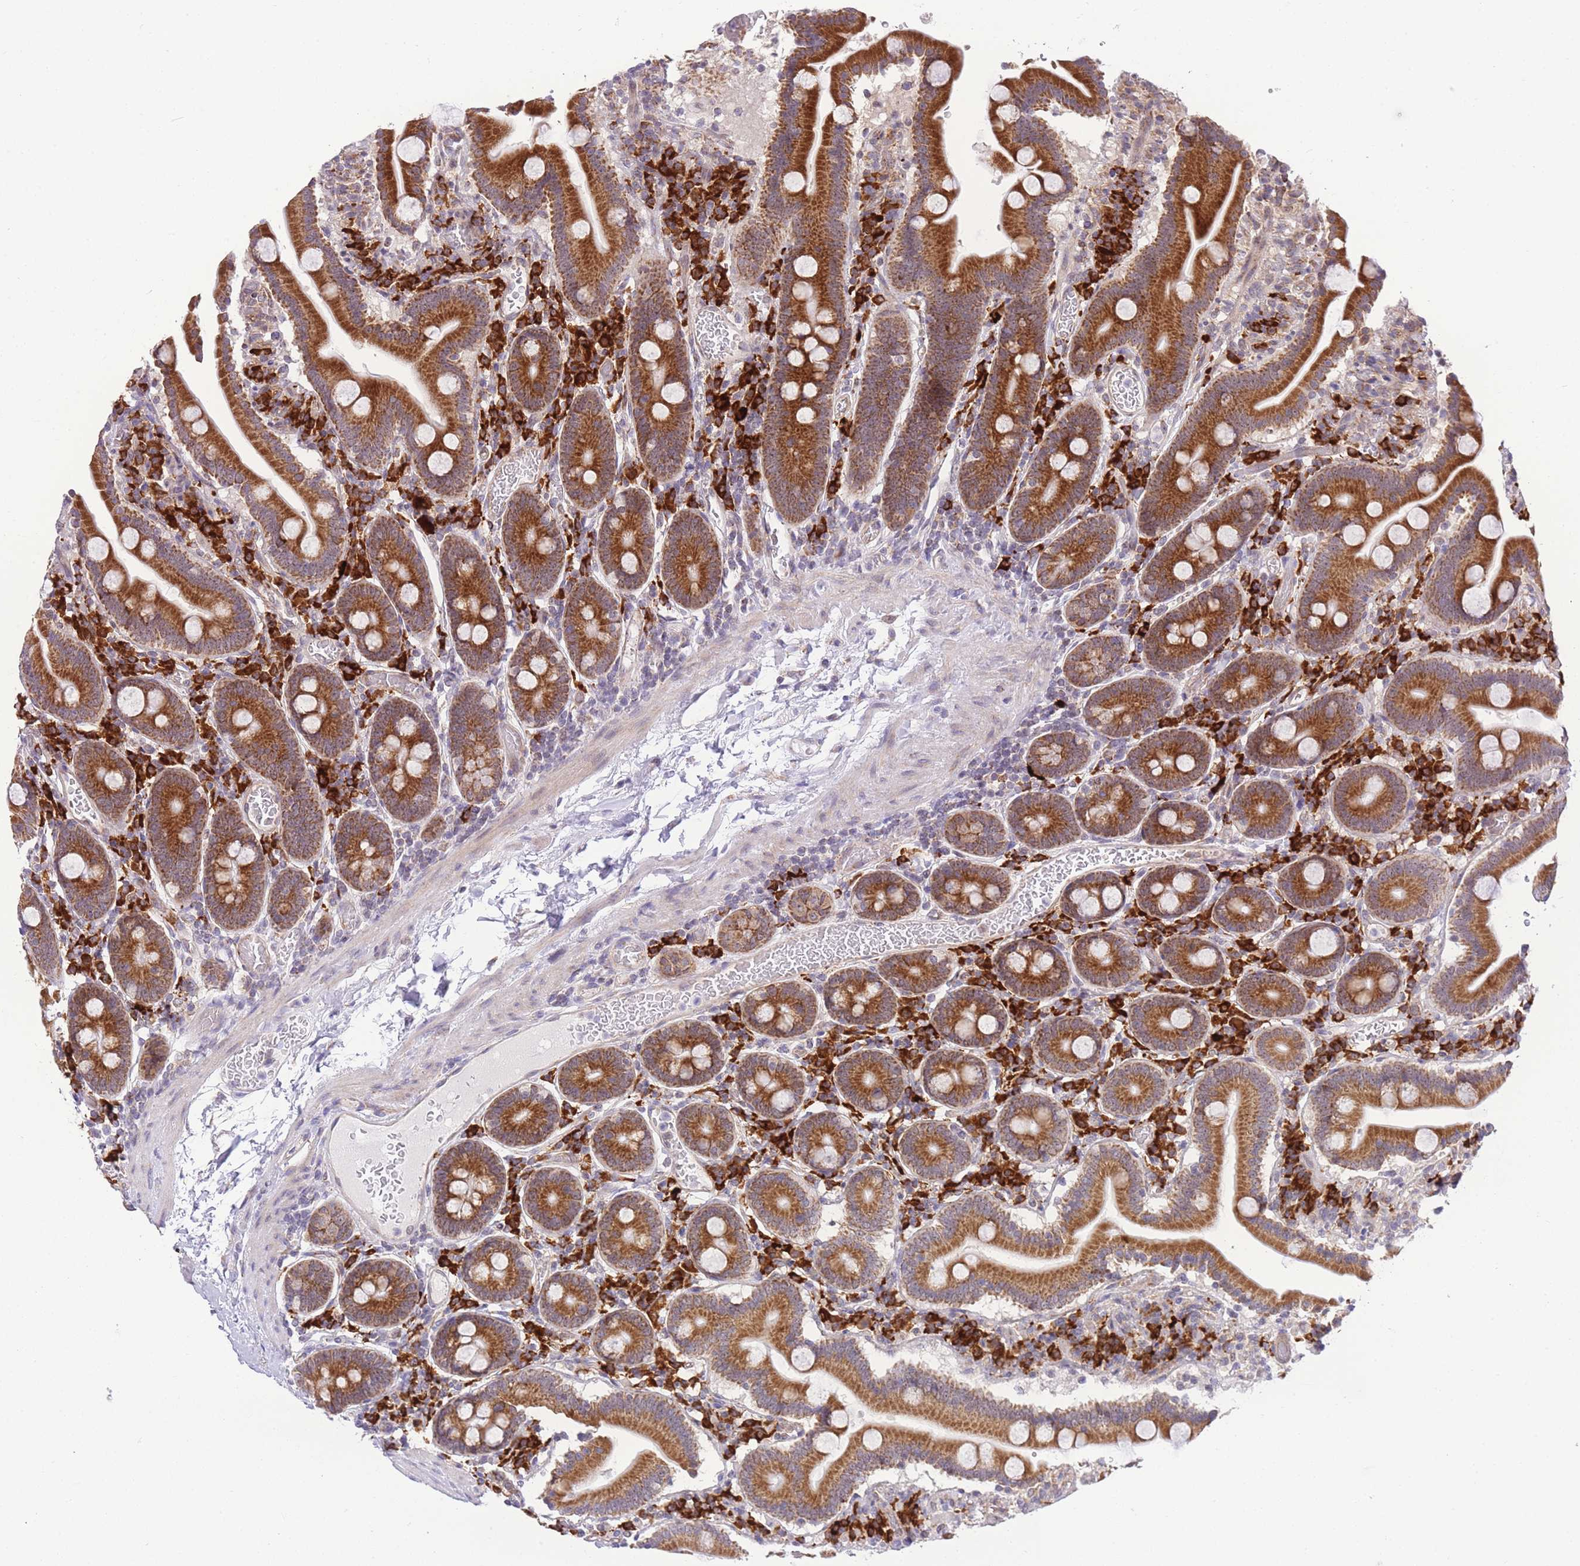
{"staining": {"intensity": "strong", "quantity": ">75%", "location": "cytoplasmic/membranous"}, "tissue": "duodenum", "cell_type": "Glandular cells", "image_type": "normal", "snomed": [{"axis": "morphology", "description": "Normal tissue, NOS"}, {"axis": "topography", "description": "Duodenum"}], "caption": "A photomicrograph showing strong cytoplasmic/membranous staining in approximately >75% of glandular cells in normal duodenum, as visualized by brown immunohistochemical staining.", "gene": "EXOSC8", "patient": {"sex": "male", "age": 55}}